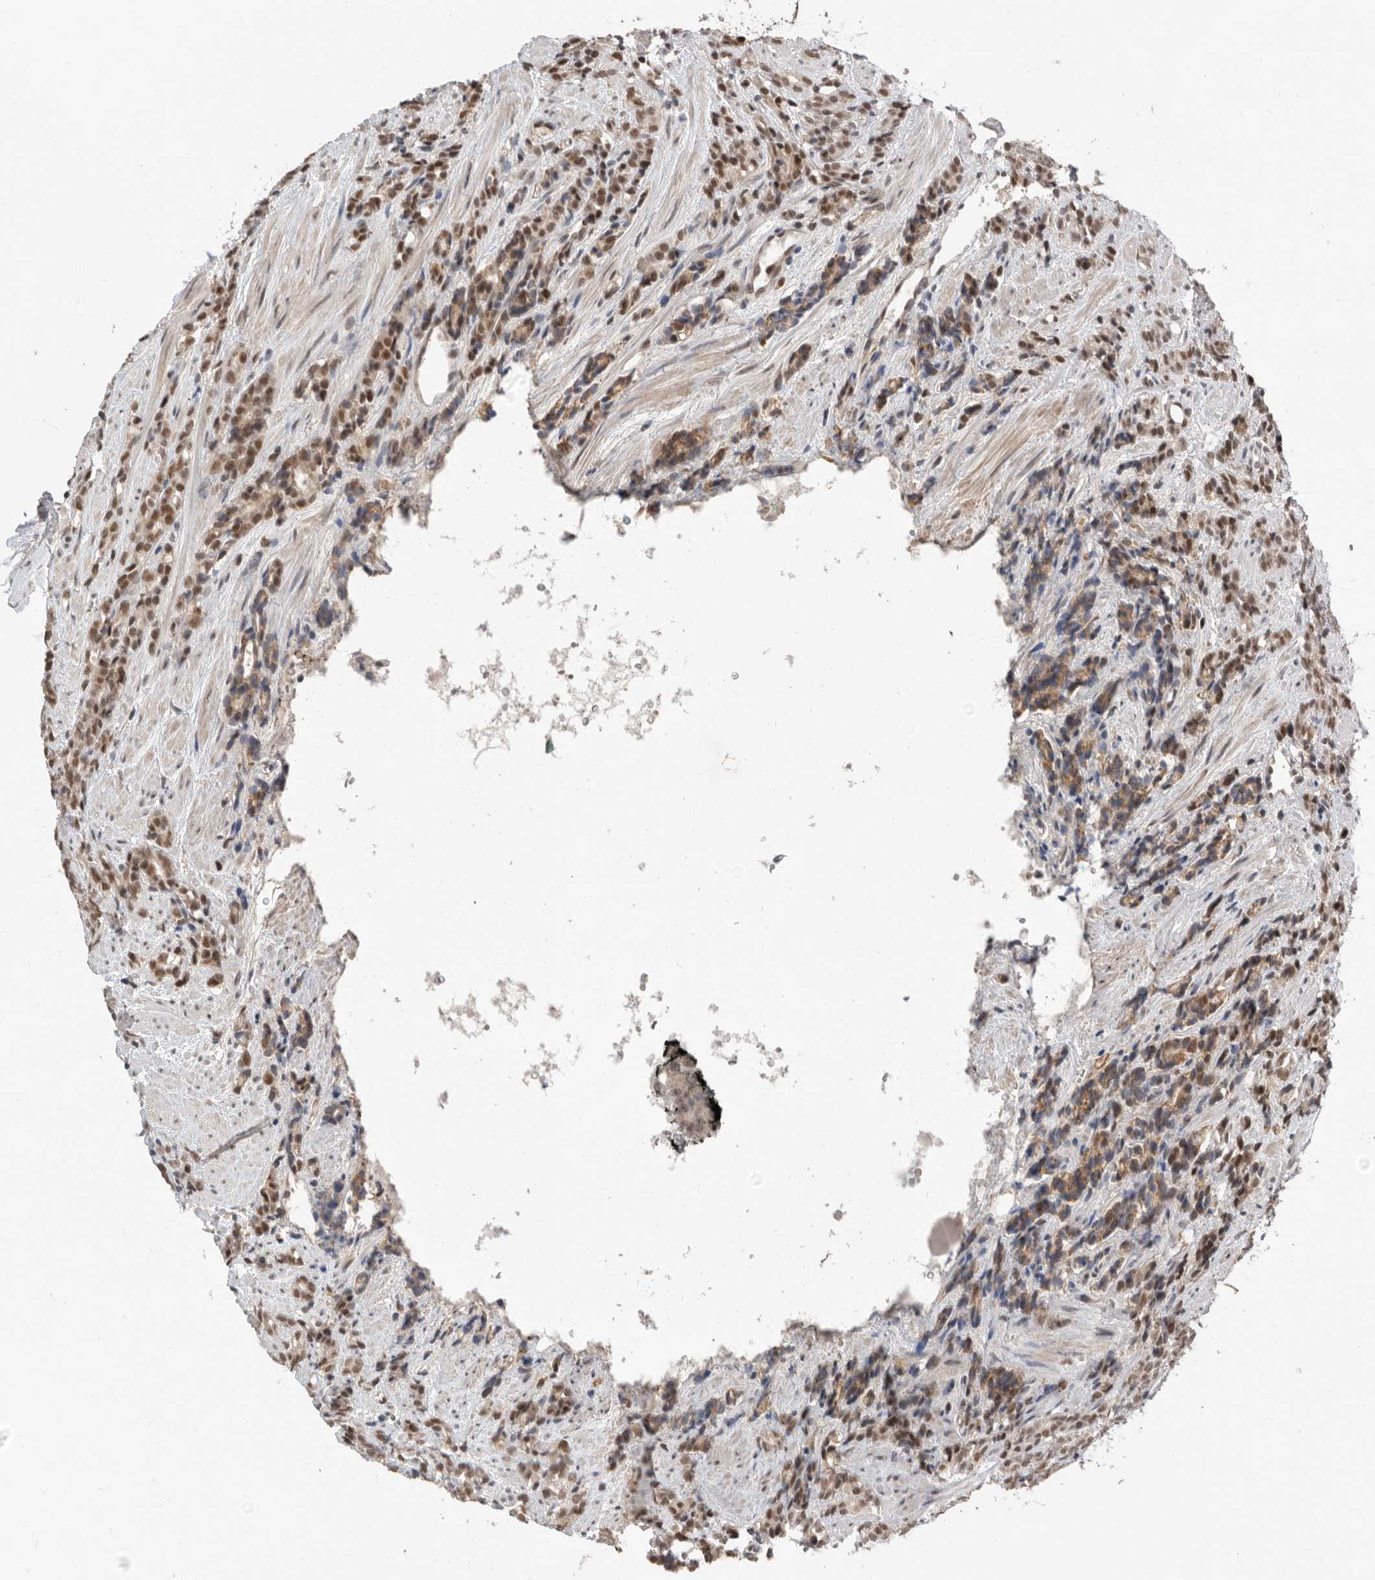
{"staining": {"intensity": "moderate", "quantity": ">75%", "location": "nuclear"}, "tissue": "prostate cancer", "cell_type": "Tumor cells", "image_type": "cancer", "snomed": [{"axis": "morphology", "description": "Adenocarcinoma, High grade"}, {"axis": "topography", "description": "Prostate"}], "caption": "Moderate nuclear protein positivity is identified in approximately >75% of tumor cells in adenocarcinoma (high-grade) (prostate). (DAB IHC, brown staining for protein, blue staining for nuclei).", "gene": "BRCA2", "patient": {"sex": "male", "age": 62}}